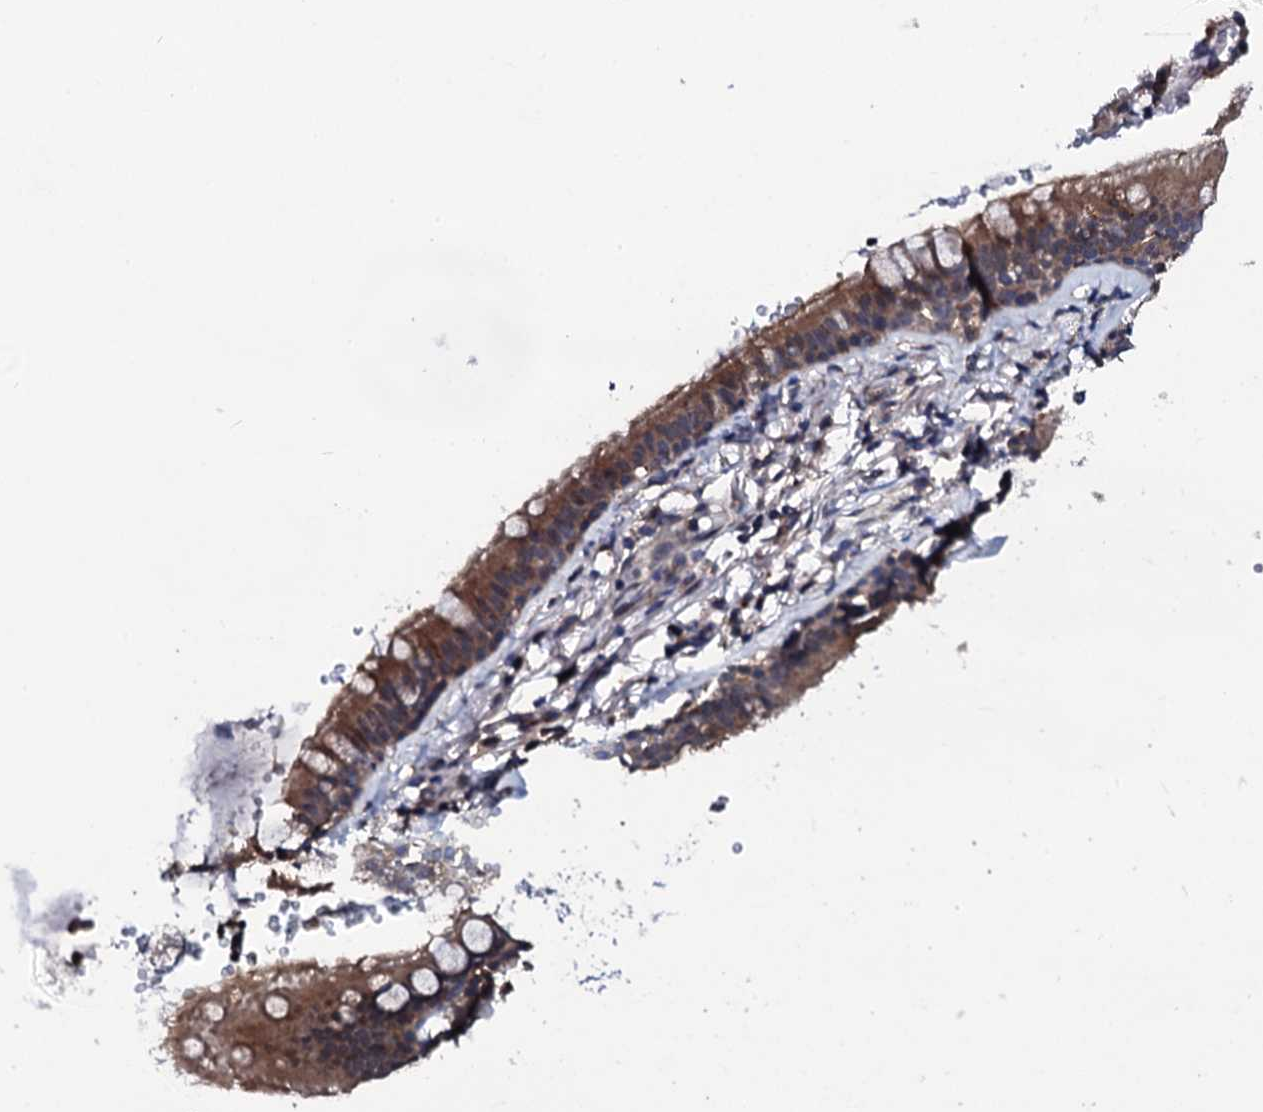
{"staining": {"intensity": "moderate", "quantity": "25%-75%", "location": "cytoplasmic/membranous,nuclear"}, "tissue": "adipose tissue", "cell_type": "Adipocytes", "image_type": "normal", "snomed": [{"axis": "morphology", "description": "Normal tissue, NOS"}, {"axis": "topography", "description": "Lymph node"}, {"axis": "topography", "description": "Bronchus"}], "caption": "Adipose tissue was stained to show a protein in brown. There is medium levels of moderate cytoplasmic/membranous,nuclear expression in about 25%-75% of adipocytes. (Stains: DAB in brown, nuclei in blue, Microscopy: brightfield microscopy at high magnification).", "gene": "EDC3", "patient": {"sex": "male", "age": 63}}